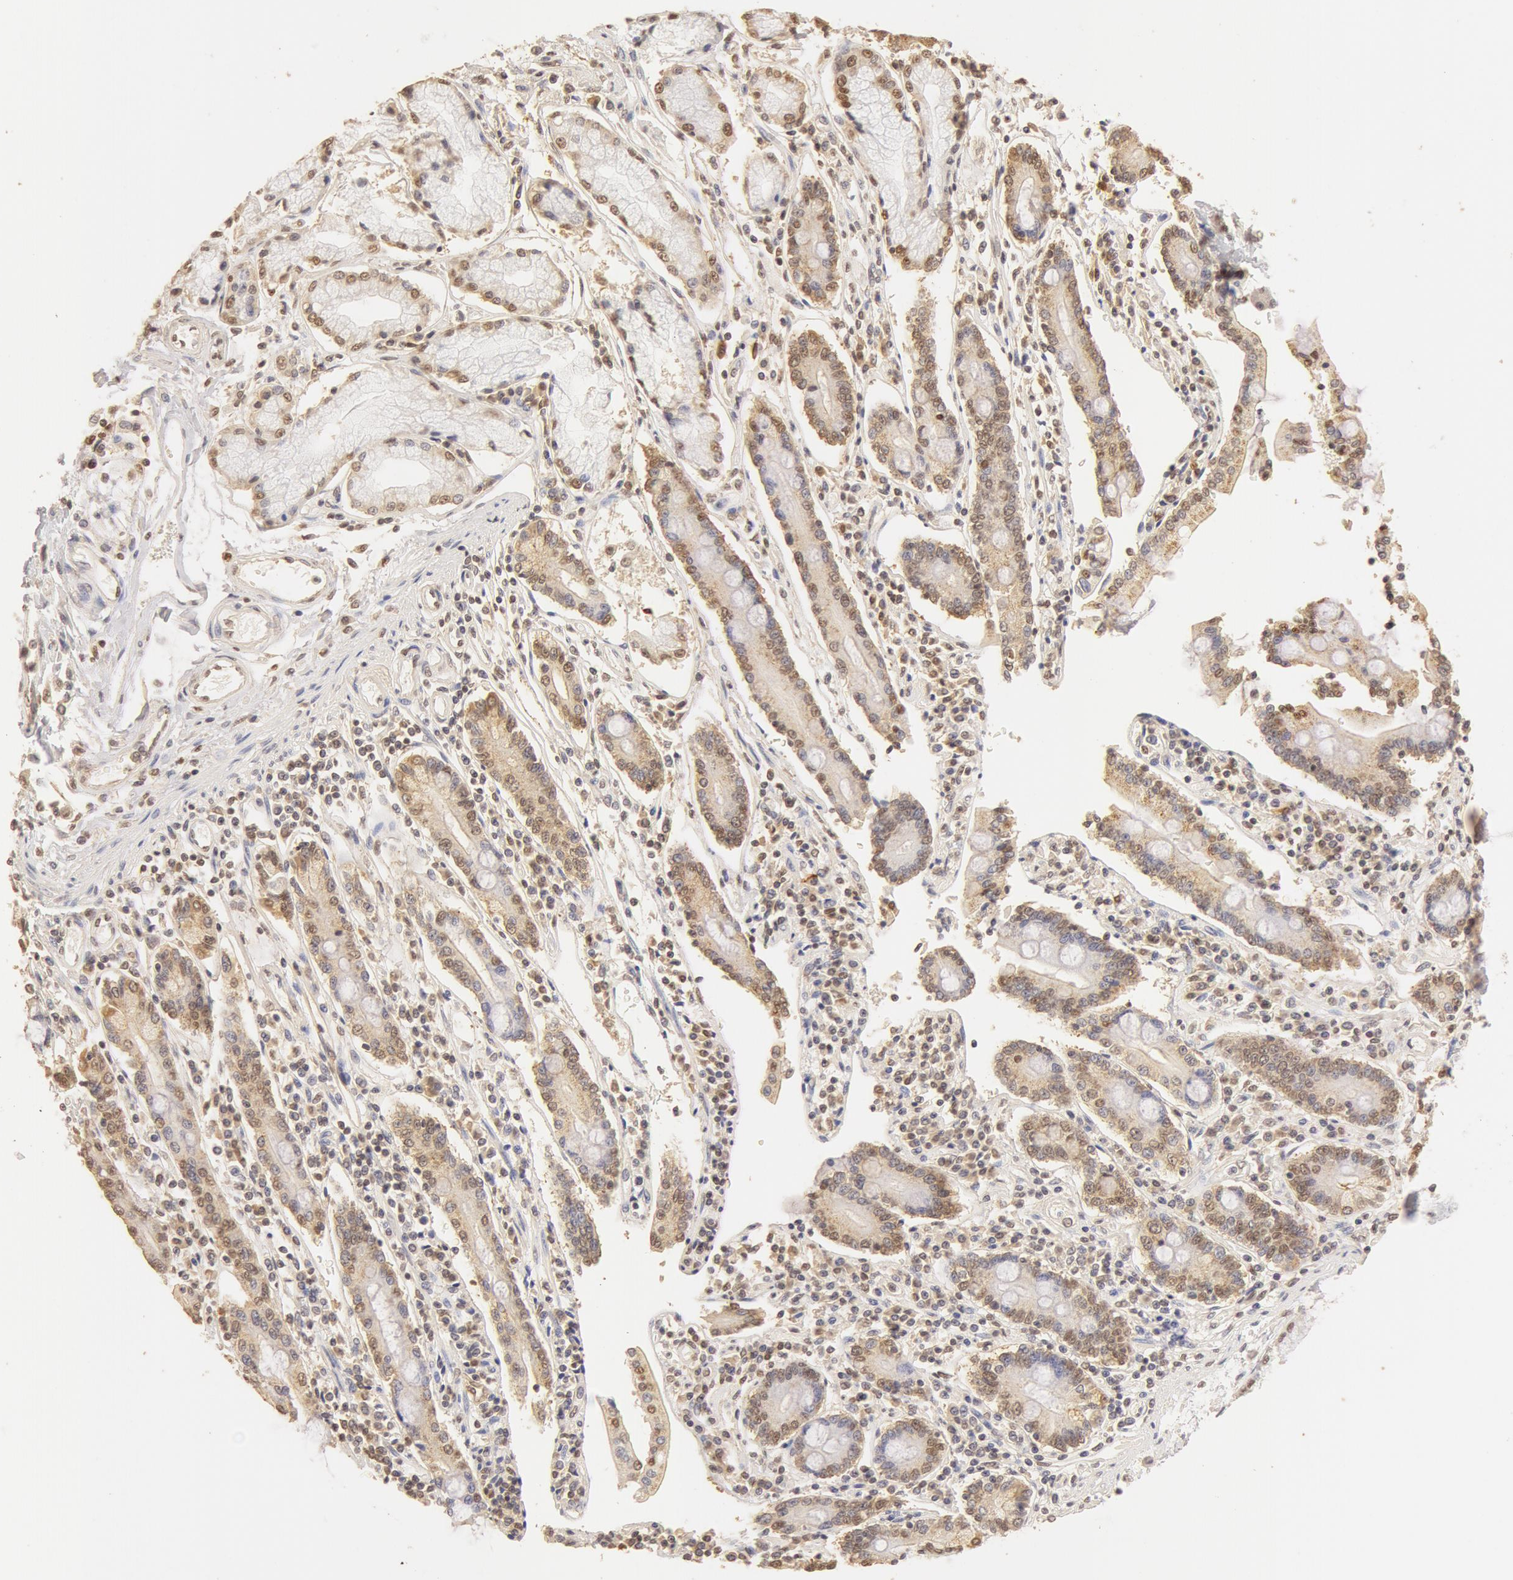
{"staining": {"intensity": "moderate", "quantity": ">75%", "location": "cytoplasmic/membranous,nuclear"}, "tissue": "pancreatic cancer", "cell_type": "Tumor cells", "image_type": "cancer", "snomed": [{"axis": "morphology", "description": "Adenocarcinoma, NOS"}, {"axis": "topography", "description": "Pancreas"}], "caption": "Immunohistochemical staining of human pancreatic cancer exhibits medium levels of moderate cytoplasmic/membranous and nuclear protein staining in approximately >75% of tumor cells.", "gene": "SNRNP70", "patient": {"sex": "female", "age": 57}}